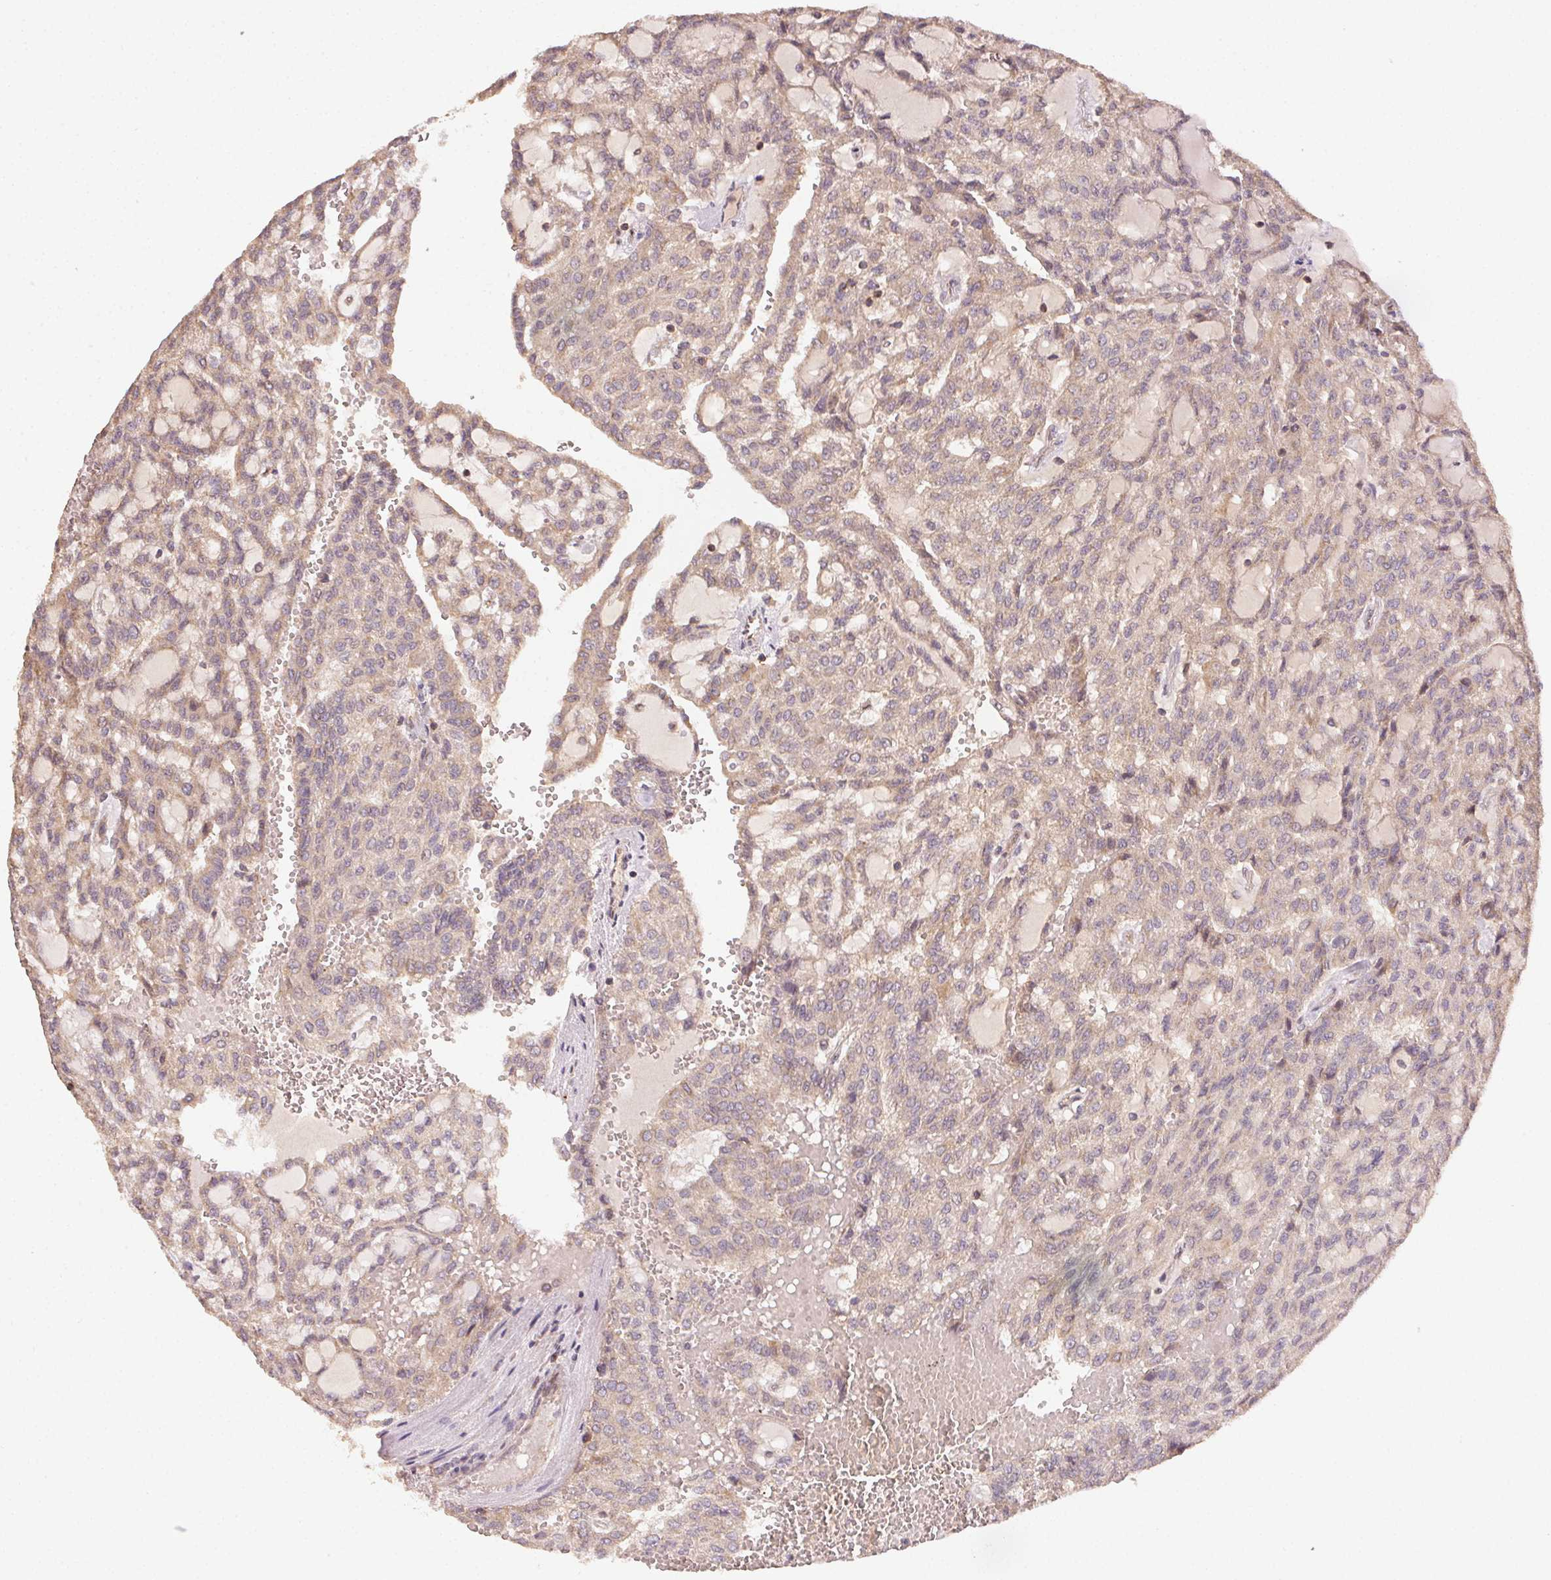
{"staining": {"intensity": "weak", "quantity": ">75%", "location": "cytoplasmic/membranous"}, "tissue": "renal cancer", "cell_type": "Tumor cells", "image_type": "cancer", "snomed": [{"axis": "morphology", "description": "Adenocarcinoma, NOS"}, {"axis": "topography", "description": "Kidney"}], "caption": "Brown immunohistochemical staining in renal adenocarcinoma demonstrates weak cytoplasmic/membranous positivity in about >75% of tumor cells.", "gene": "RALA", "patient": {"sex": "male", "age": 63}}